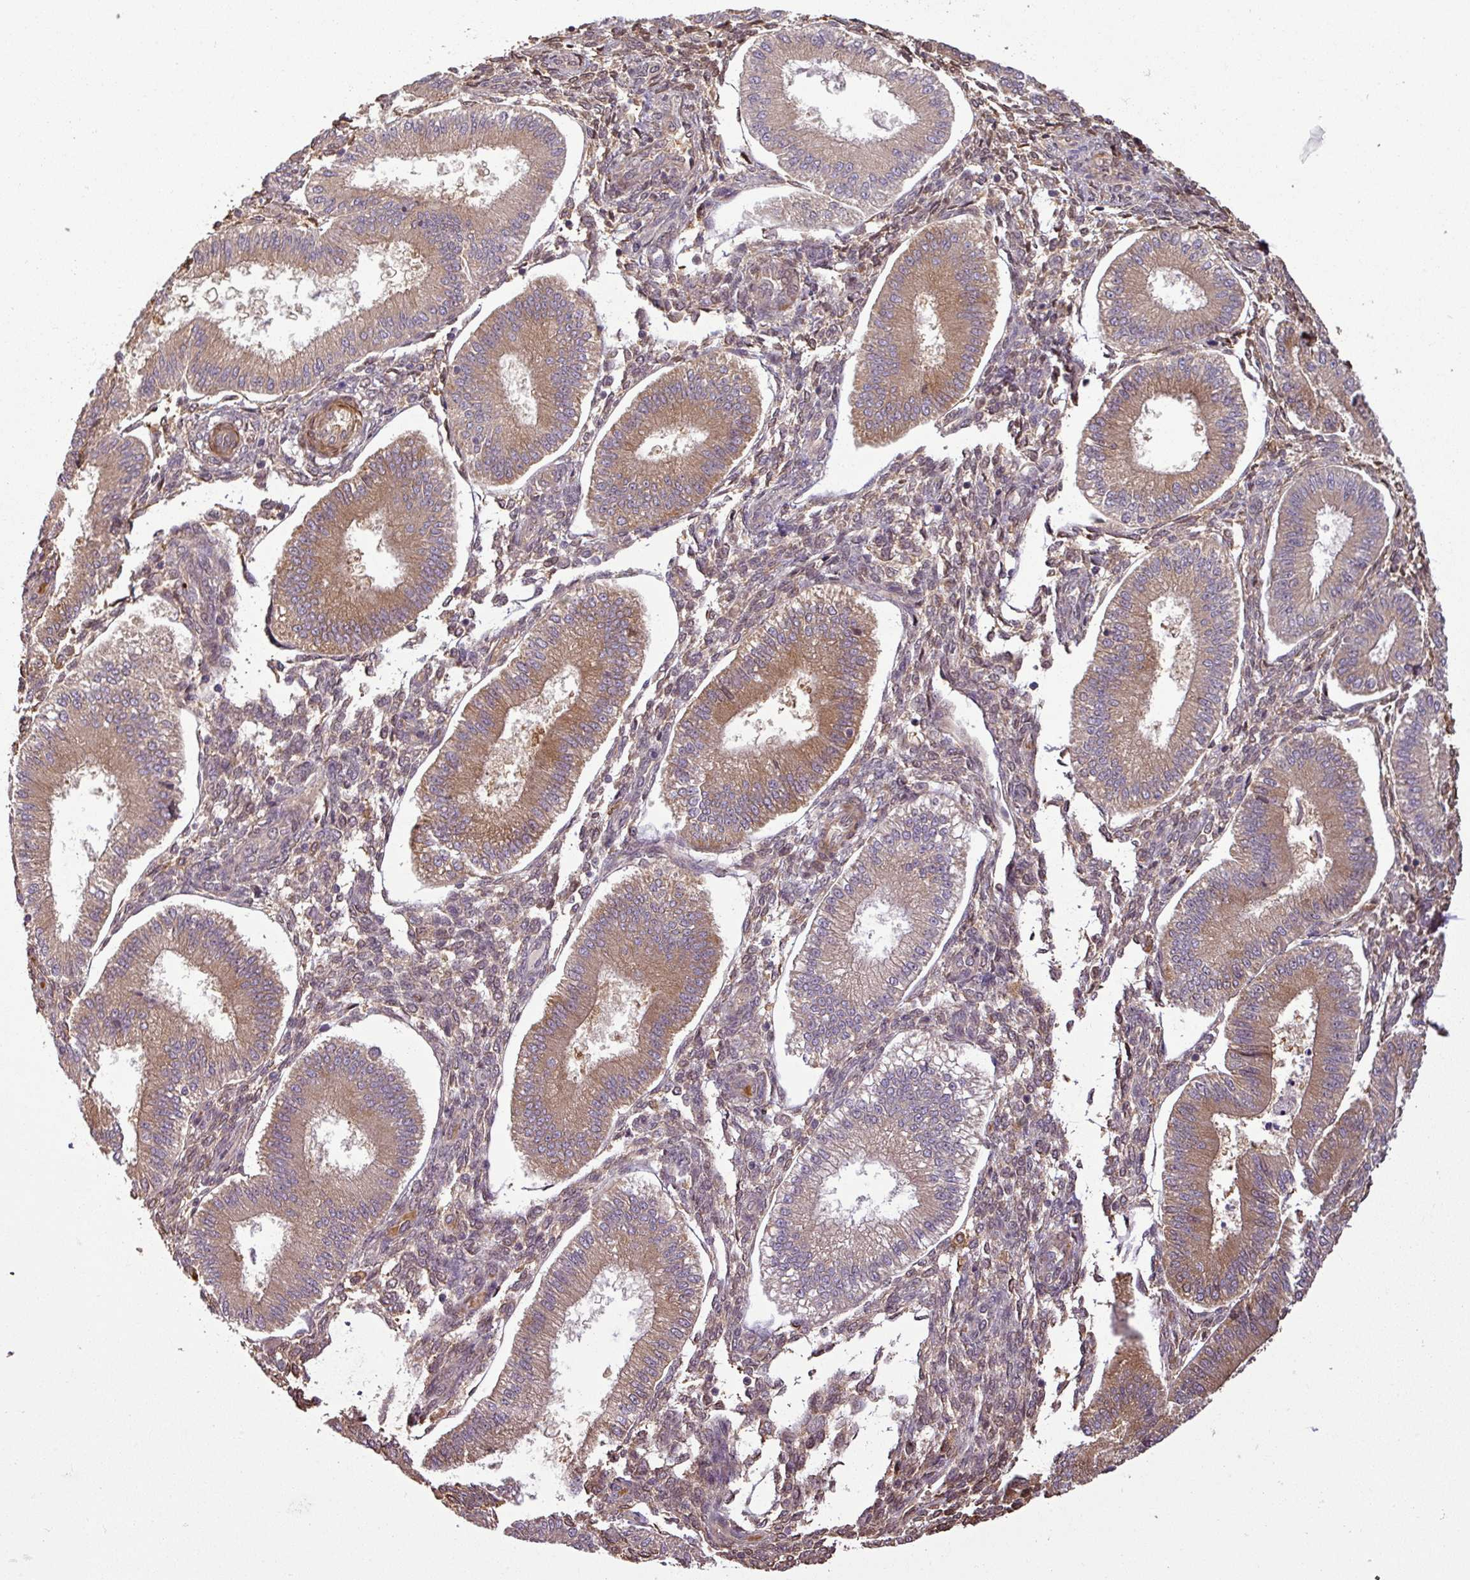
{"staining": {"intensity": "moderate", "quantity": "25%-75%", "location": "cytoplasmic/membranous"}, "tissue": "endometrium", "cell_type": "Cells in endometrial stroma", "image_type": "normal", "snomed": [{"axis": "morphology", "description": "Normal tissue, NOS"}, {"axis": "topography", "description": "Endometrium"}], "caption": "A micrograph of endometrium stained for a protein demonstrates moderate cytoplasmic/membranous brown staining in cells in endometrial stroma. (IHC, brightfield microscopy, high magnification).", "gene": "MAP3K6", "patient": {"sex": "female", "age": 39}}